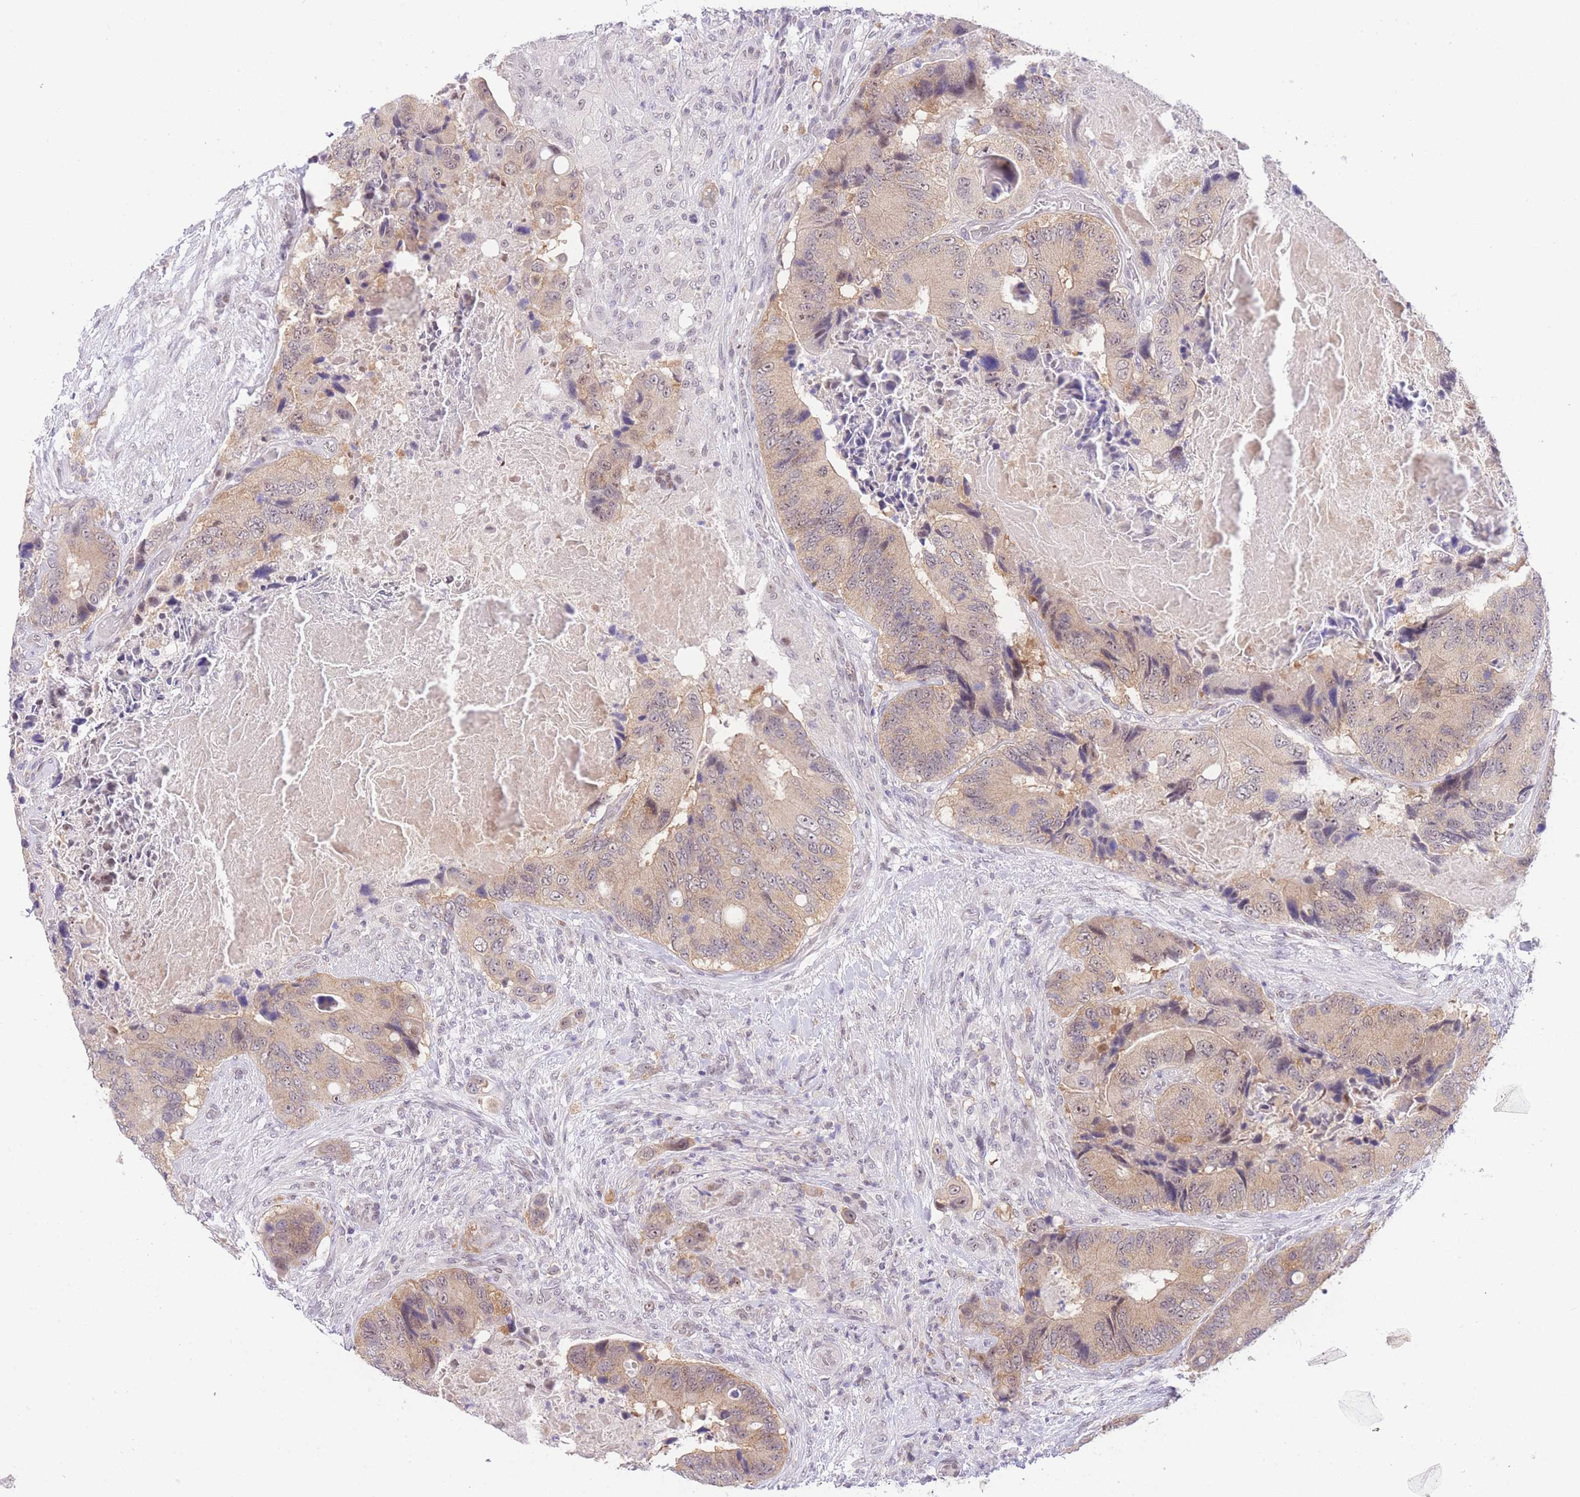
{"staining": {"intensity": "weak", "quantity": ">75%", "location": "cytoplasmic/membranous"}, "tissue": "colorectal cancer", "cell_type": "Tumor cells", "image_type": "cancer", "snomed": [{"axis": "morphology", "description": "Adenocarcinoma, NOS"}, {"axis": "topography", "description": "Colon"}], "caption": "Immunohistochemical staining of human colorectal cancer displays low levels of weak cytoplasmic/membranous expression in about >75% of tumor cells. (Stains: DAB (3,3'-diaminobenzidine) in brown, nuclei in blue, Microscopy: brightfield microscopy at high magnification).", "gene": "STK39", "patient": {"sex": "male", "age": 84}}